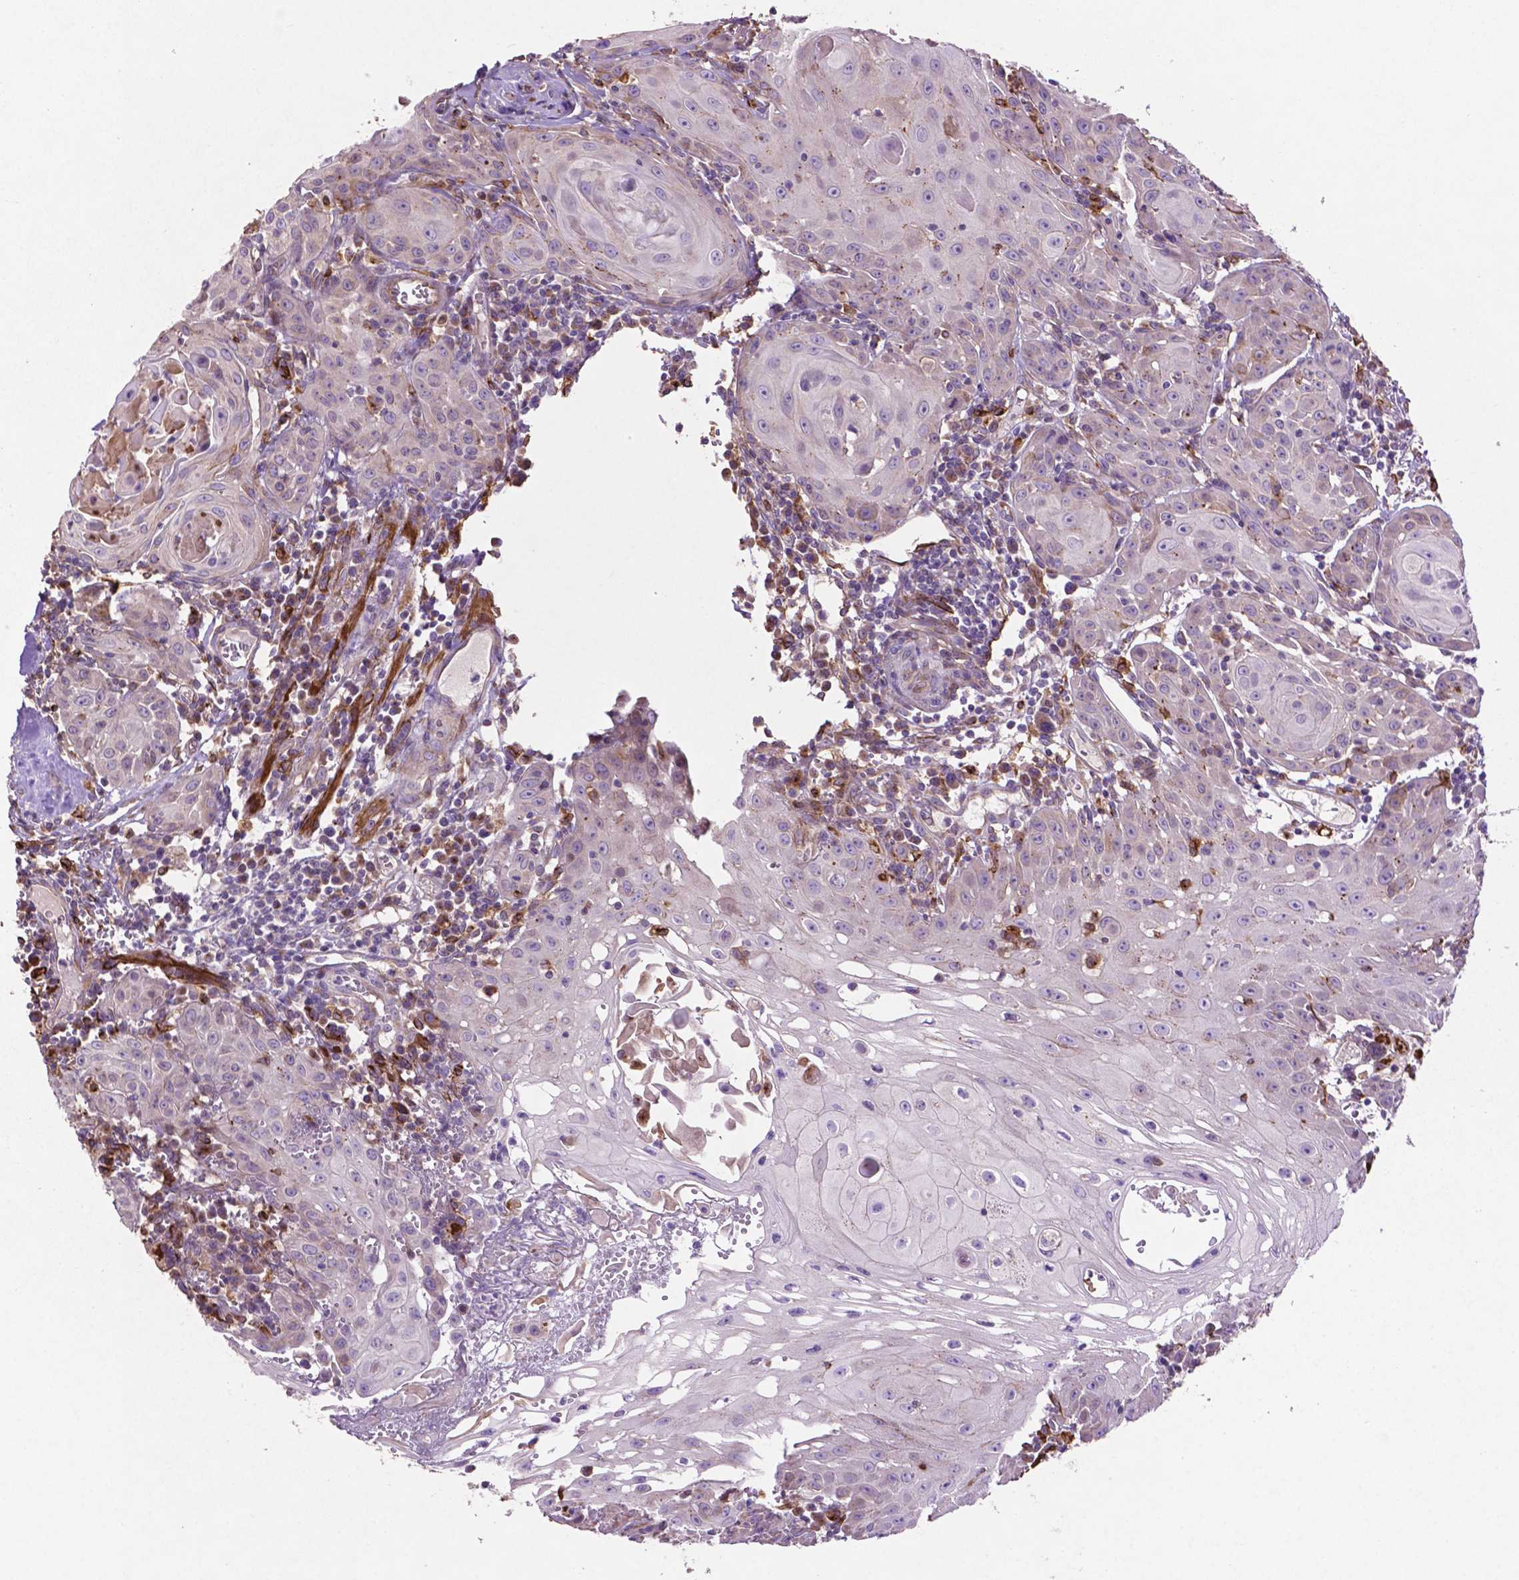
{"staining": {"intensity": "negative", "quantity": "none", "location": "none"}, "tissue": "head and neck cancer", "cell_type": "Tumor cells", "image_type": "cancer", "snomed": [{"axis": "morphology", "description": "Squamous cell carcinoma, NOS"}, {"axis": "topography", "description": "Head-Neck"}], "caption": "Tumor cells are negative for protein expression in human head and neck cancer.", "gene": "MBTPS1", "patient": {"sex": "female", "age": 80}}